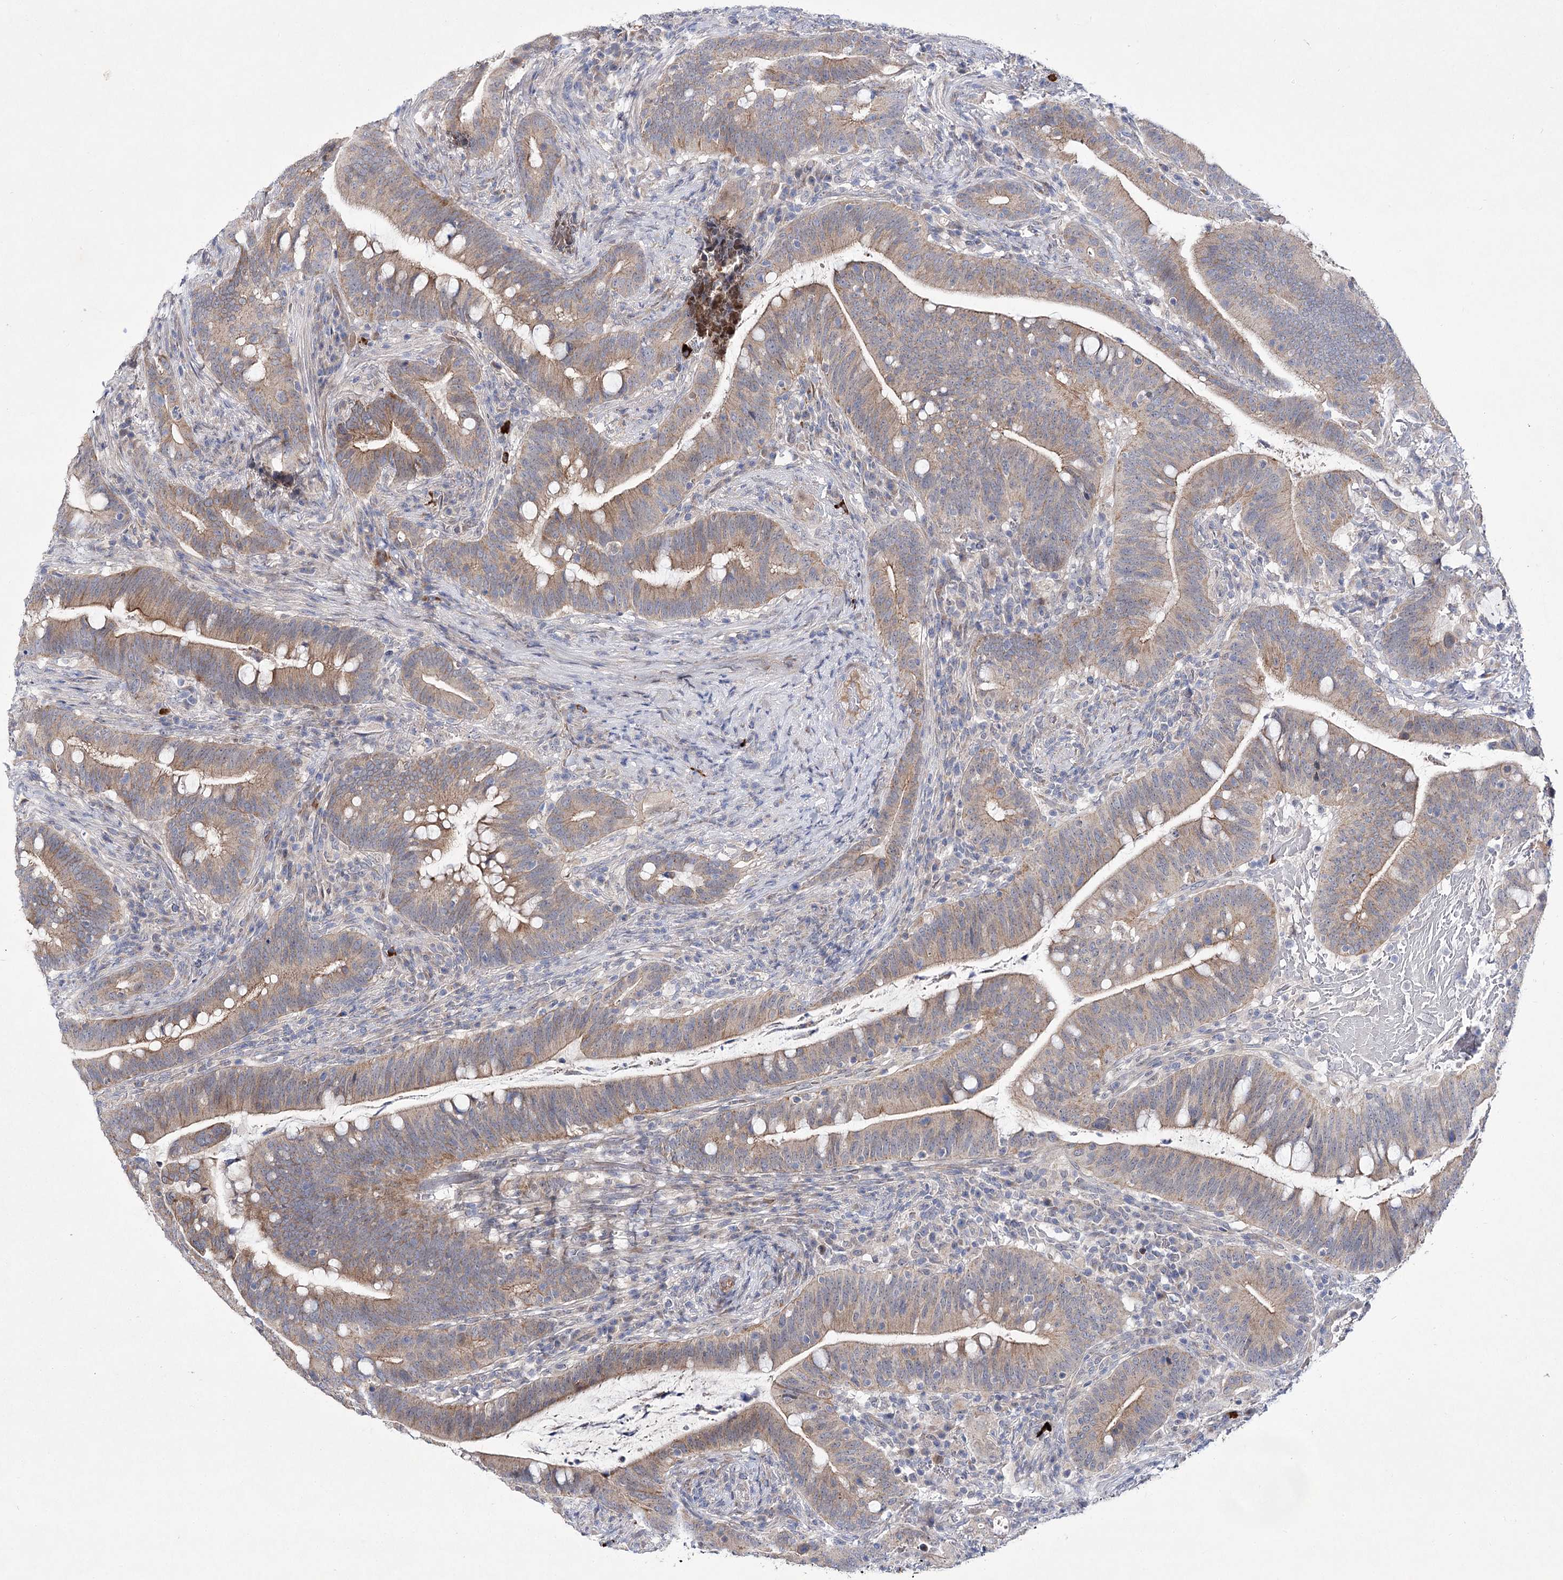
{"staining": {"intensity": "moderate", "quantity": ">75%", "location": "cytoplasmic/membranous"}, "tissue": "colorectal cancer", "cell_type": "Tumor cells", "image_type": "cancer", "snomed": [{"axis": "morphology", "description": "Adenocarcinoma, NOS"}, {"axis": "topography", "description": "Colon"}], "caption": "This histopathology image displays colorectal cancer (adenocarcinoma) stained with IHC to label a protein in brown. The cytoplasmic/membranous of tumor cells show moderate positivity for the protein. Nuclei are counter-stained blue.", "gene": "ARHGAP32", "patient": {"sex": "female", "age": 66}}